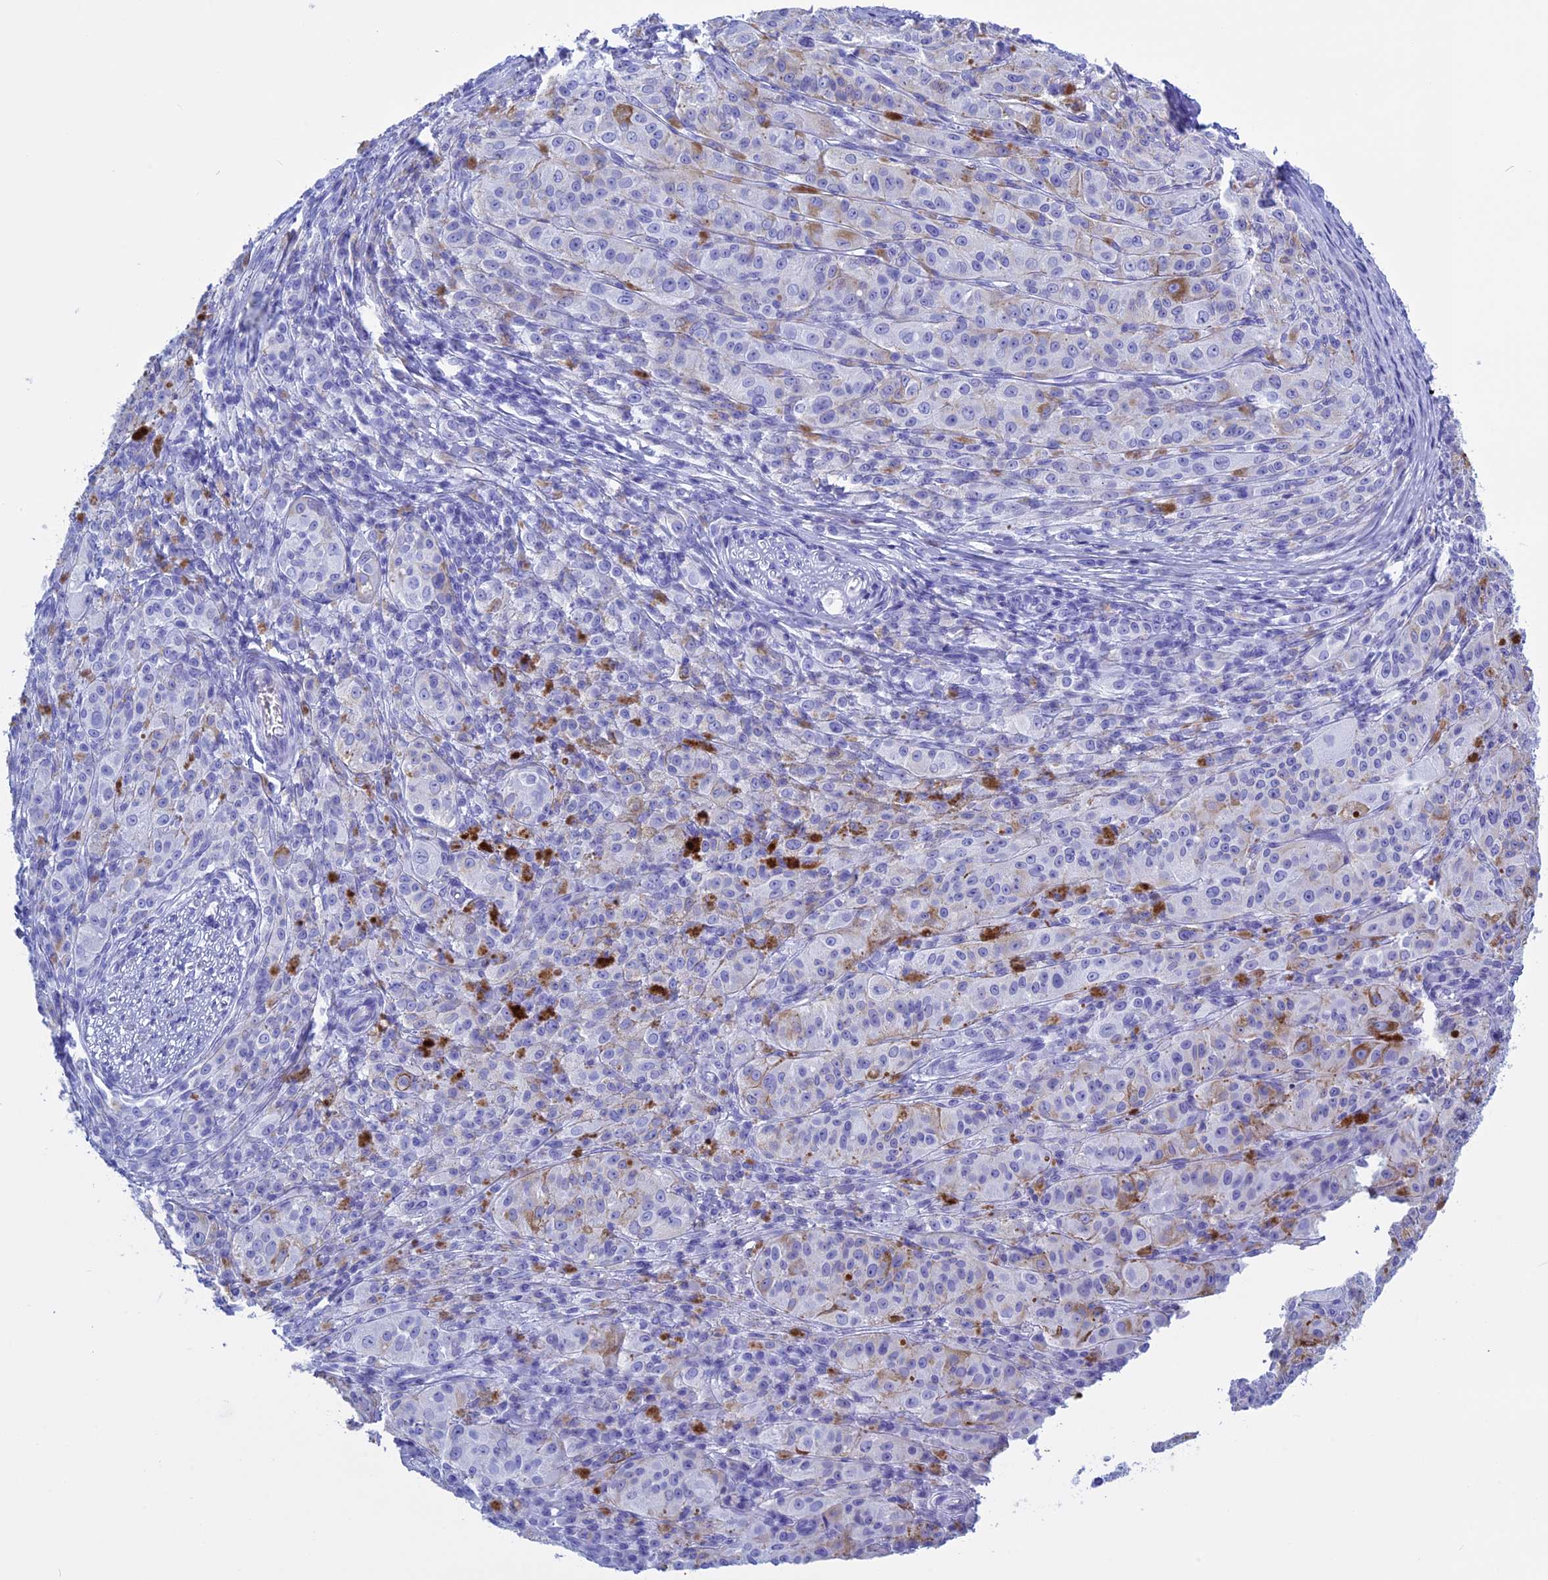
{"staining": {"intensity": "negative", "quantity": "none", "location": "none"}, "tissue": "melanoma", "cell_type": "Tumor cells", "image_type": "cancer", "snomed": [{"axis": "morphology", "description": "Malignant melanoma, NOS"}, {"axis": "topography", "description": "Skin"}], "caption": "An immunohistochemistry (IHC) photomicrograph of melanoma is shown. There is no staining in tumor cells of melanoma. (Brightfield microscopy of DAB (3,3'-diaminobenzidine) IHC at high magnification).", "gene": "KCTD21", "patient": {"sex": "female", "age": 52}}